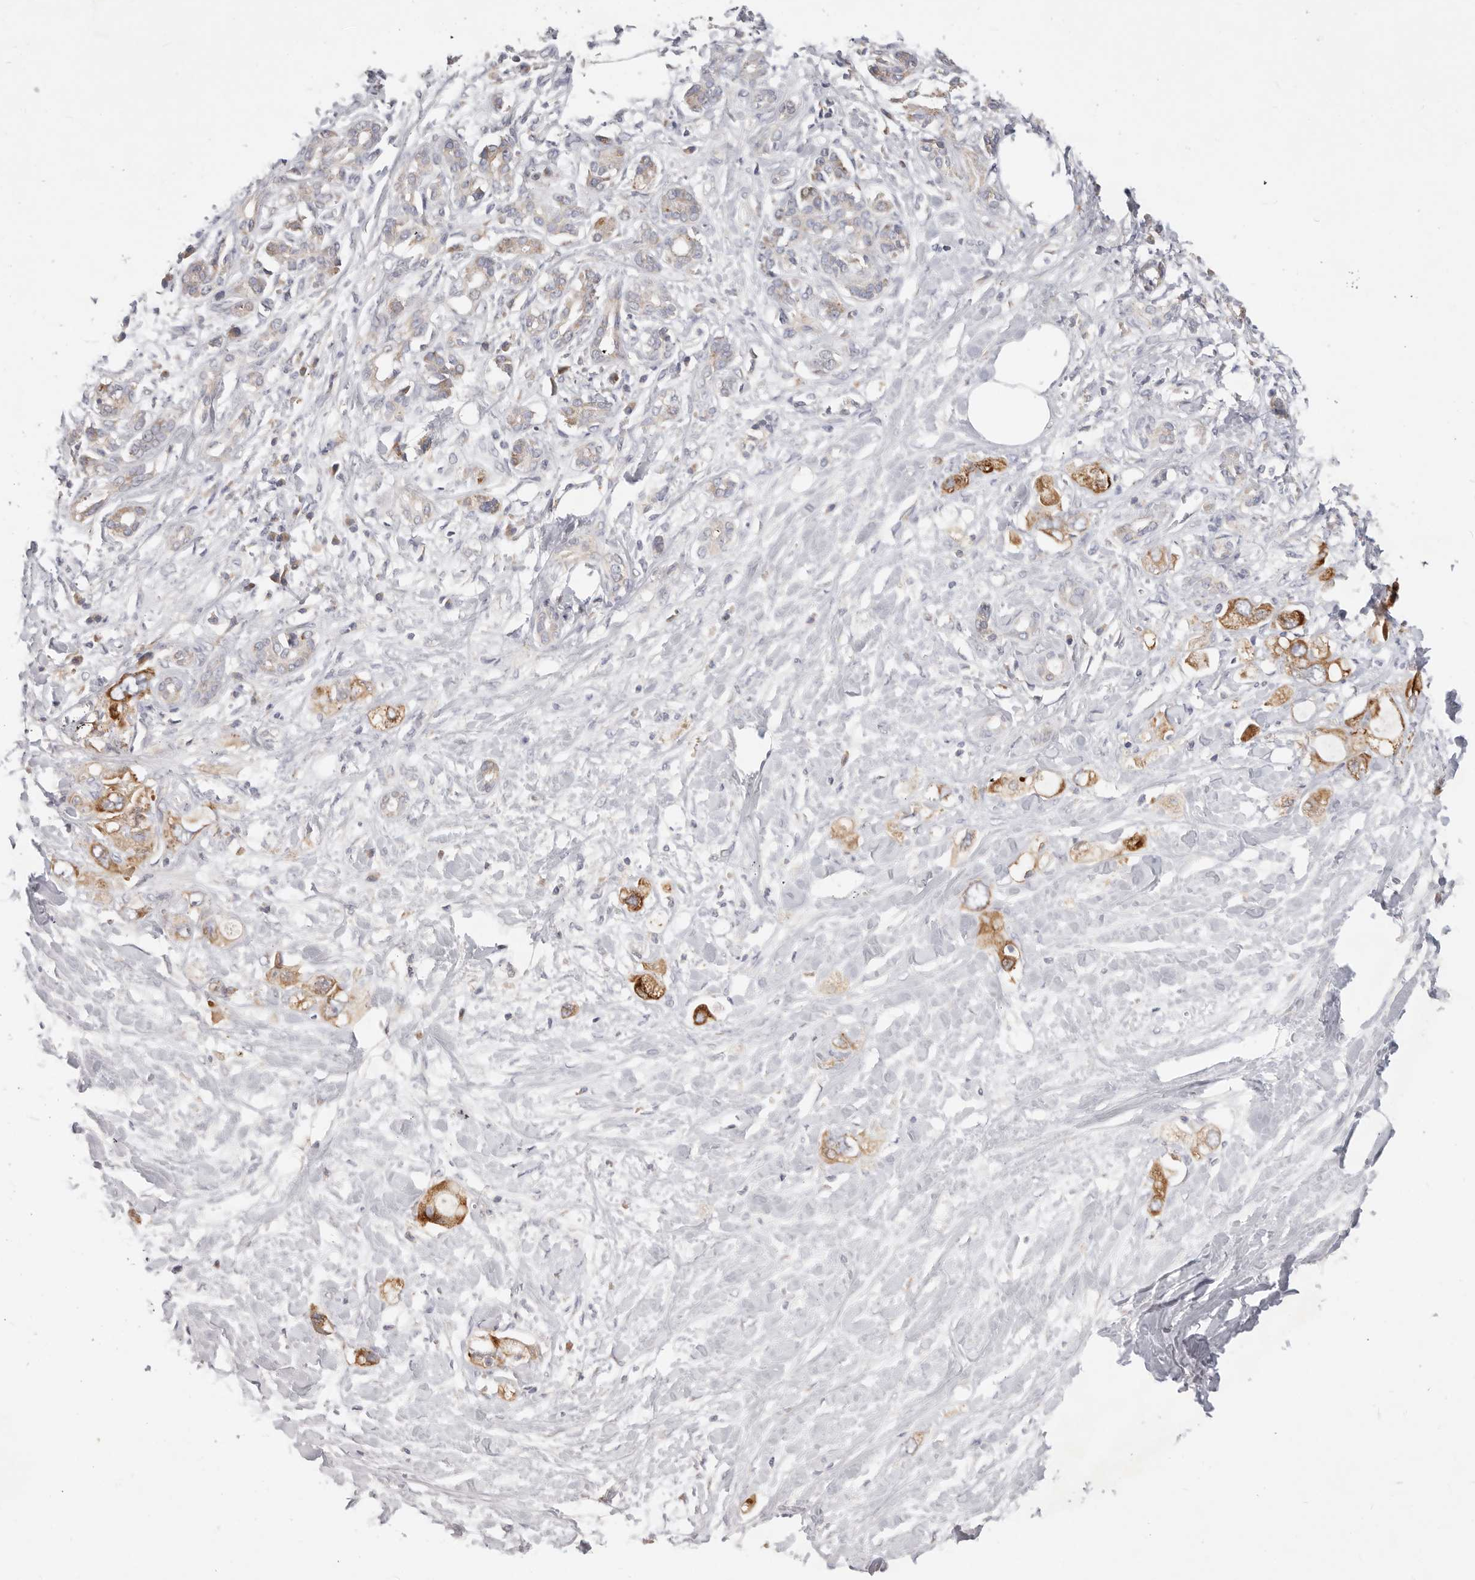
{"staining": {"intensity": "strong", "quantity": ">75%", "location": "cytoplasmic/membranous"}, "tissue": "pancreatic cancer", "cell_type": "Tumor cells", "image_type": "cancer", "snomed": [{"axis": "morphology", "description": "Adenocarcinoma, NOS"}, {"axis": "topography", "description": "Pancreas"}], "caption": "Tumor cells display high levels of strong cytoplasmic/membranous positivity in about >75% of cells in adenocarcinoma (pancreatic).", "gene": "TFB2M", "patient": {"sex": "female", "age": 56}}